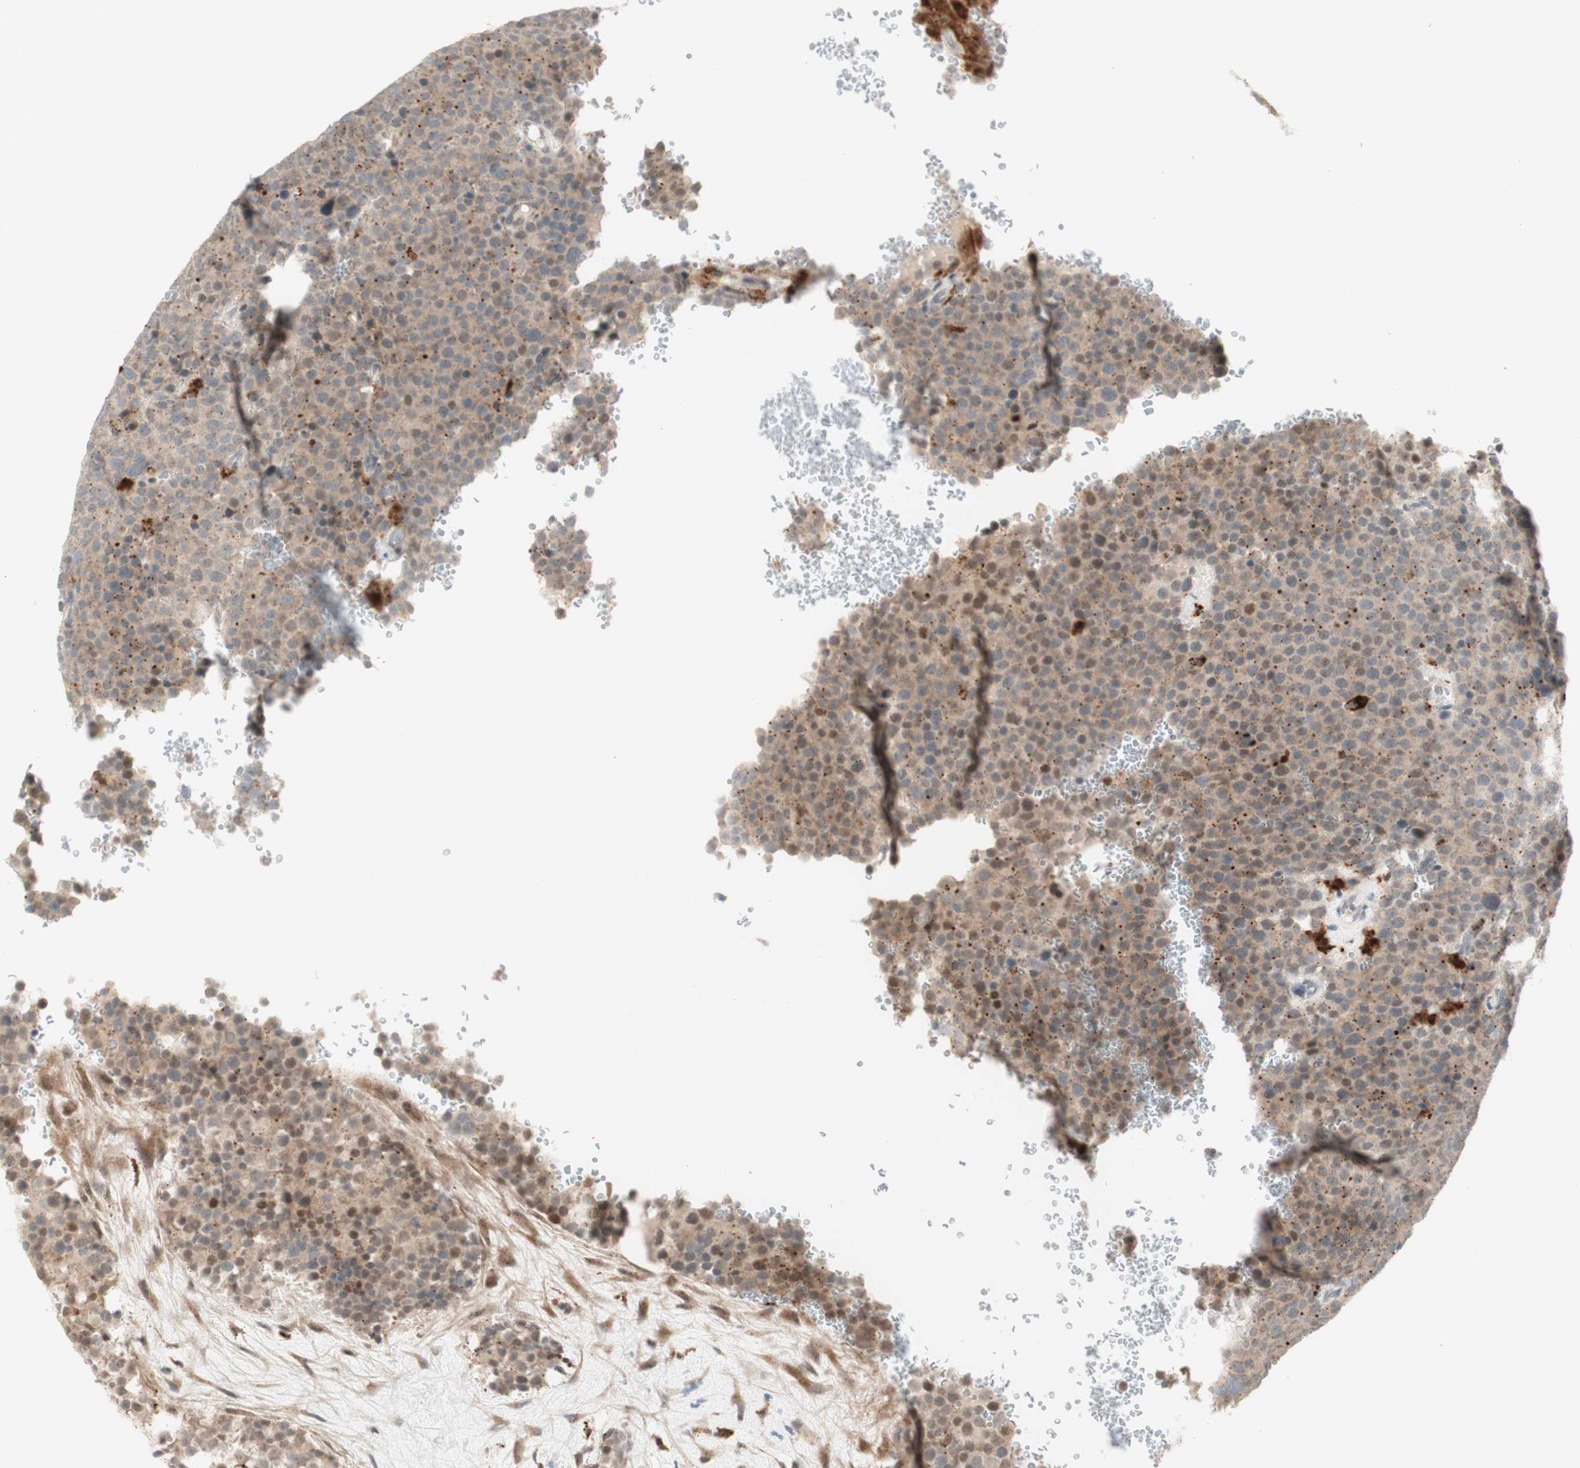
{"staining": {"intensity": "weak", "quantity": ">75%", "location": "cytoplasmic/membranous"}, "tissue": "testis cancer", "cell_type": "Tumor cells", "image_type": "cancer", "snomed": [{"axis": "morphology", "description": "Seminoma, NOS"}, {"axis": "topography", "description": "Testis"}], "caption": "Immunohistochemistry of testis seminoma reveals low levels of weak cytoplasmic/membranous expression in about >75% of tumor cells.", "gene": "GAPT", "patient": {"sex": "male", "age": 71}}